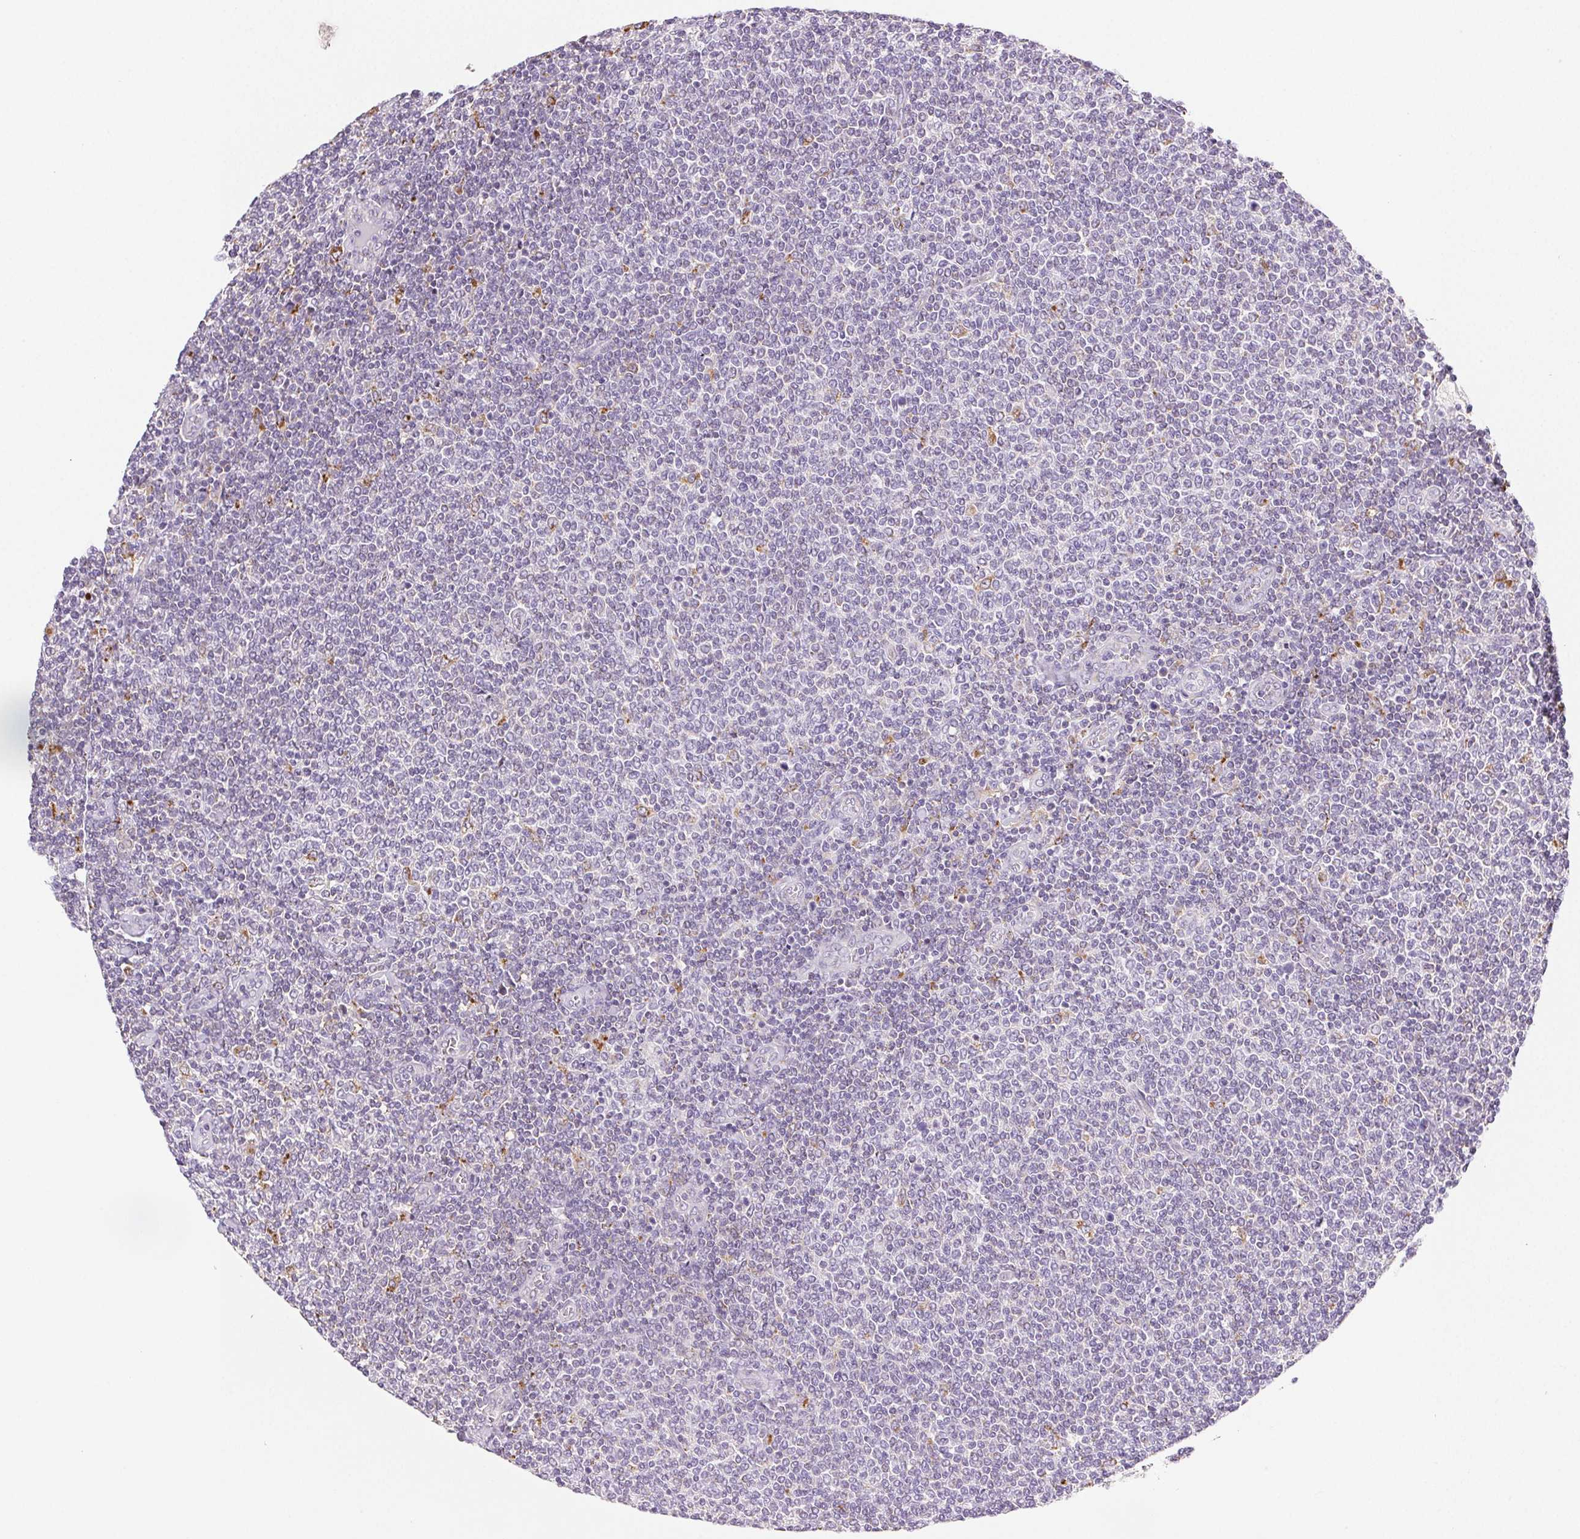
{"staining": {"intensity": "negative", "quantity": "none", "location": "none"}, "tissue": "lymphoma", "cell_type": "Tumor cells", "image_type": "cancer", "snomed": [{"axis": "morphology", "description": "Malignant lymphoma, non-Hodgkin's type, Low grade"}, {"axis": "topography", "description": "Lymph node"}], "caption": "DAB (3,3'-diaminobenzidine) immunohistochemical staining of low-grade malignant lymphoma, non-Hodgkin's type shows no significant expression in tumor cells.", "gene": "LIPA", "patient": {"sex": "male", "age": 52}}